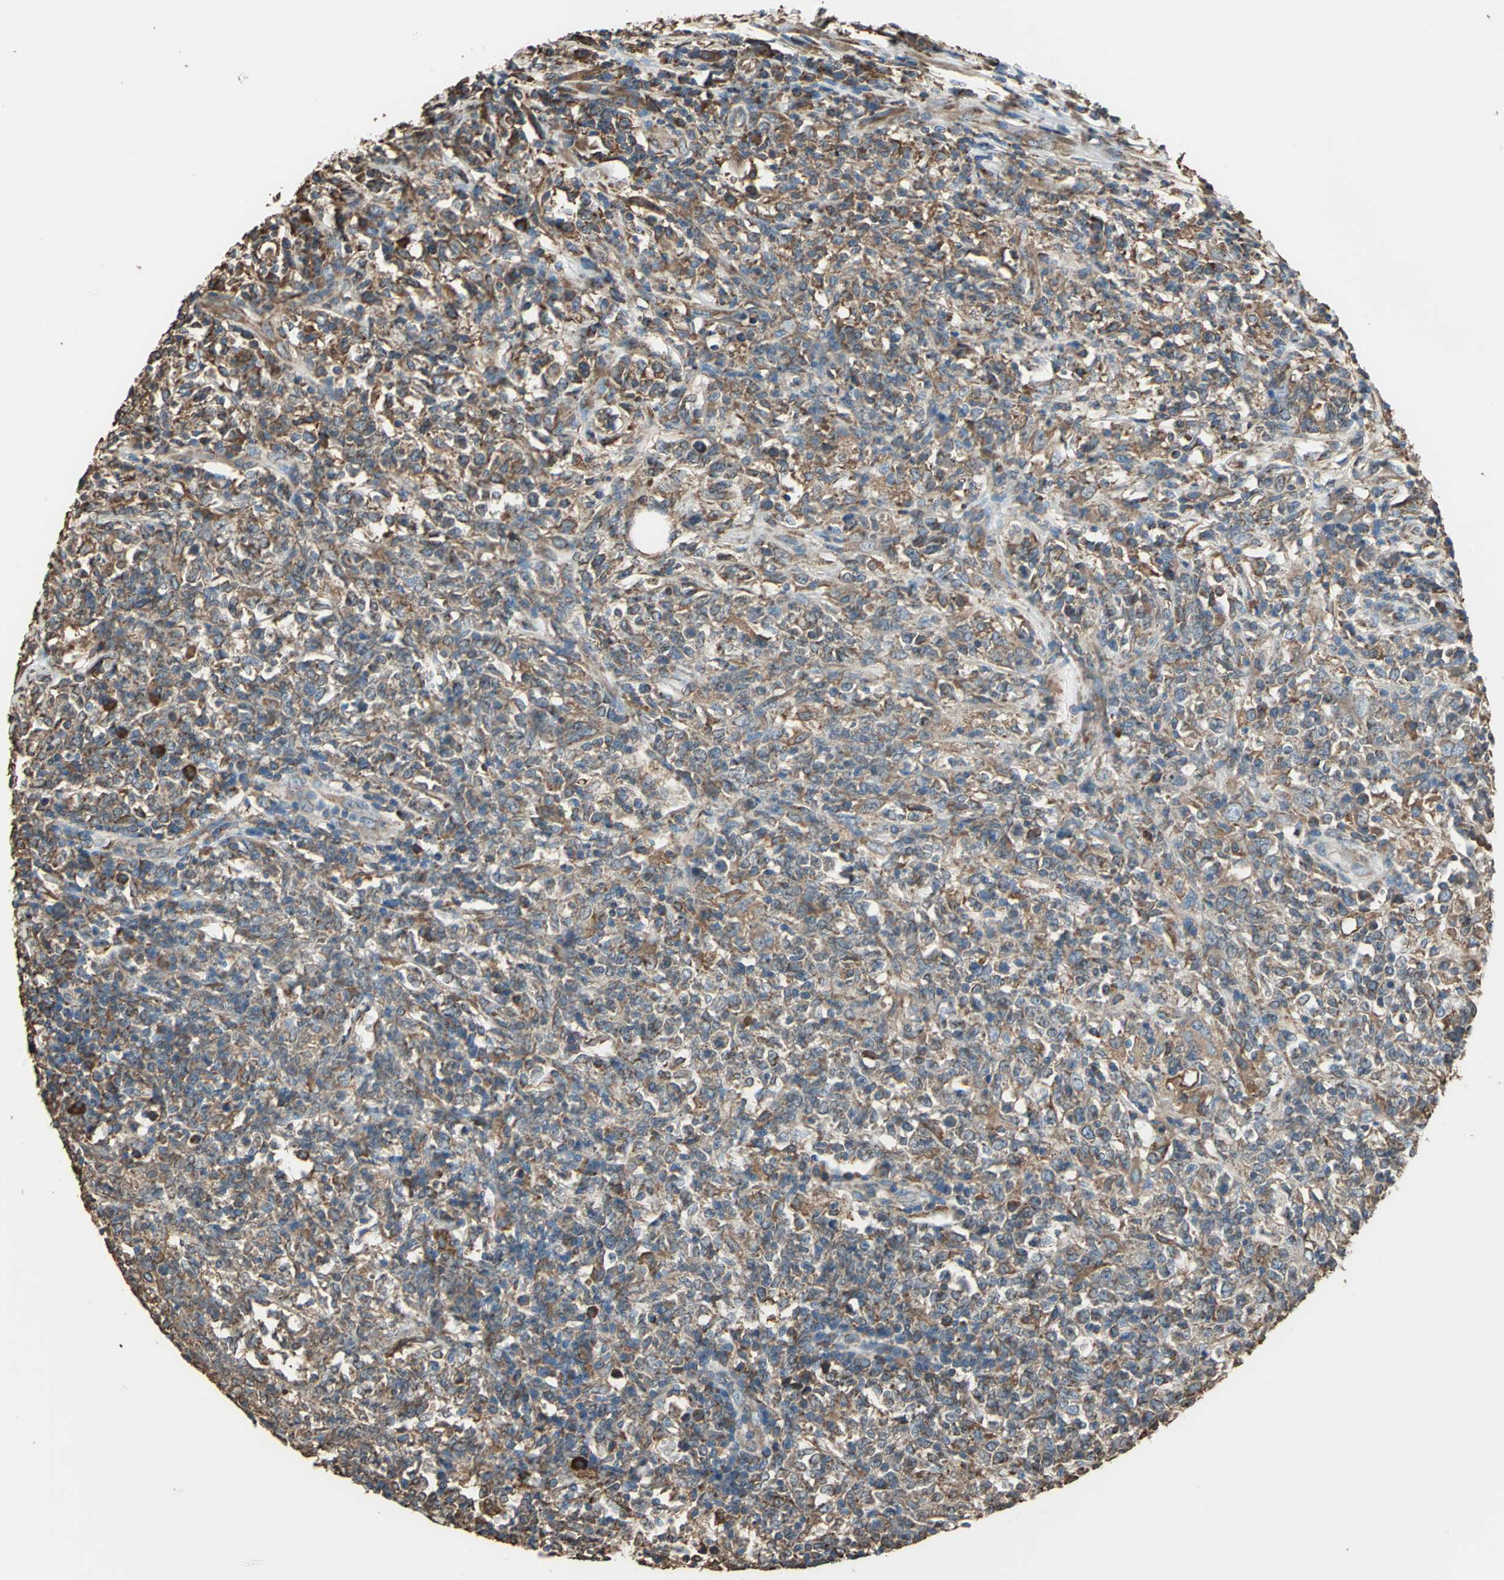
{"staining": {"intensity": "strong", "quantity": ">75%", "location": "cytoplasmic/membranous"}, "tissue": "lymphoma", "cell_type": "Tumor cells", "image_type": "cancer", "snomed": [{"axis": "morphology", "description": "Malignant lymphoma, non-Hodgkin's type, High grade"}, {"axis": "topography", "description": "Lymph node"}], "caption": "The micrograph demonstrates immunohistochemical staining of lymphoma. There is strong cytoplasmic/membranous staining is present in approximately >75% of tumor cells.", "gene": "GPANK1", "patient": {"sex": "female", "age": 84}}